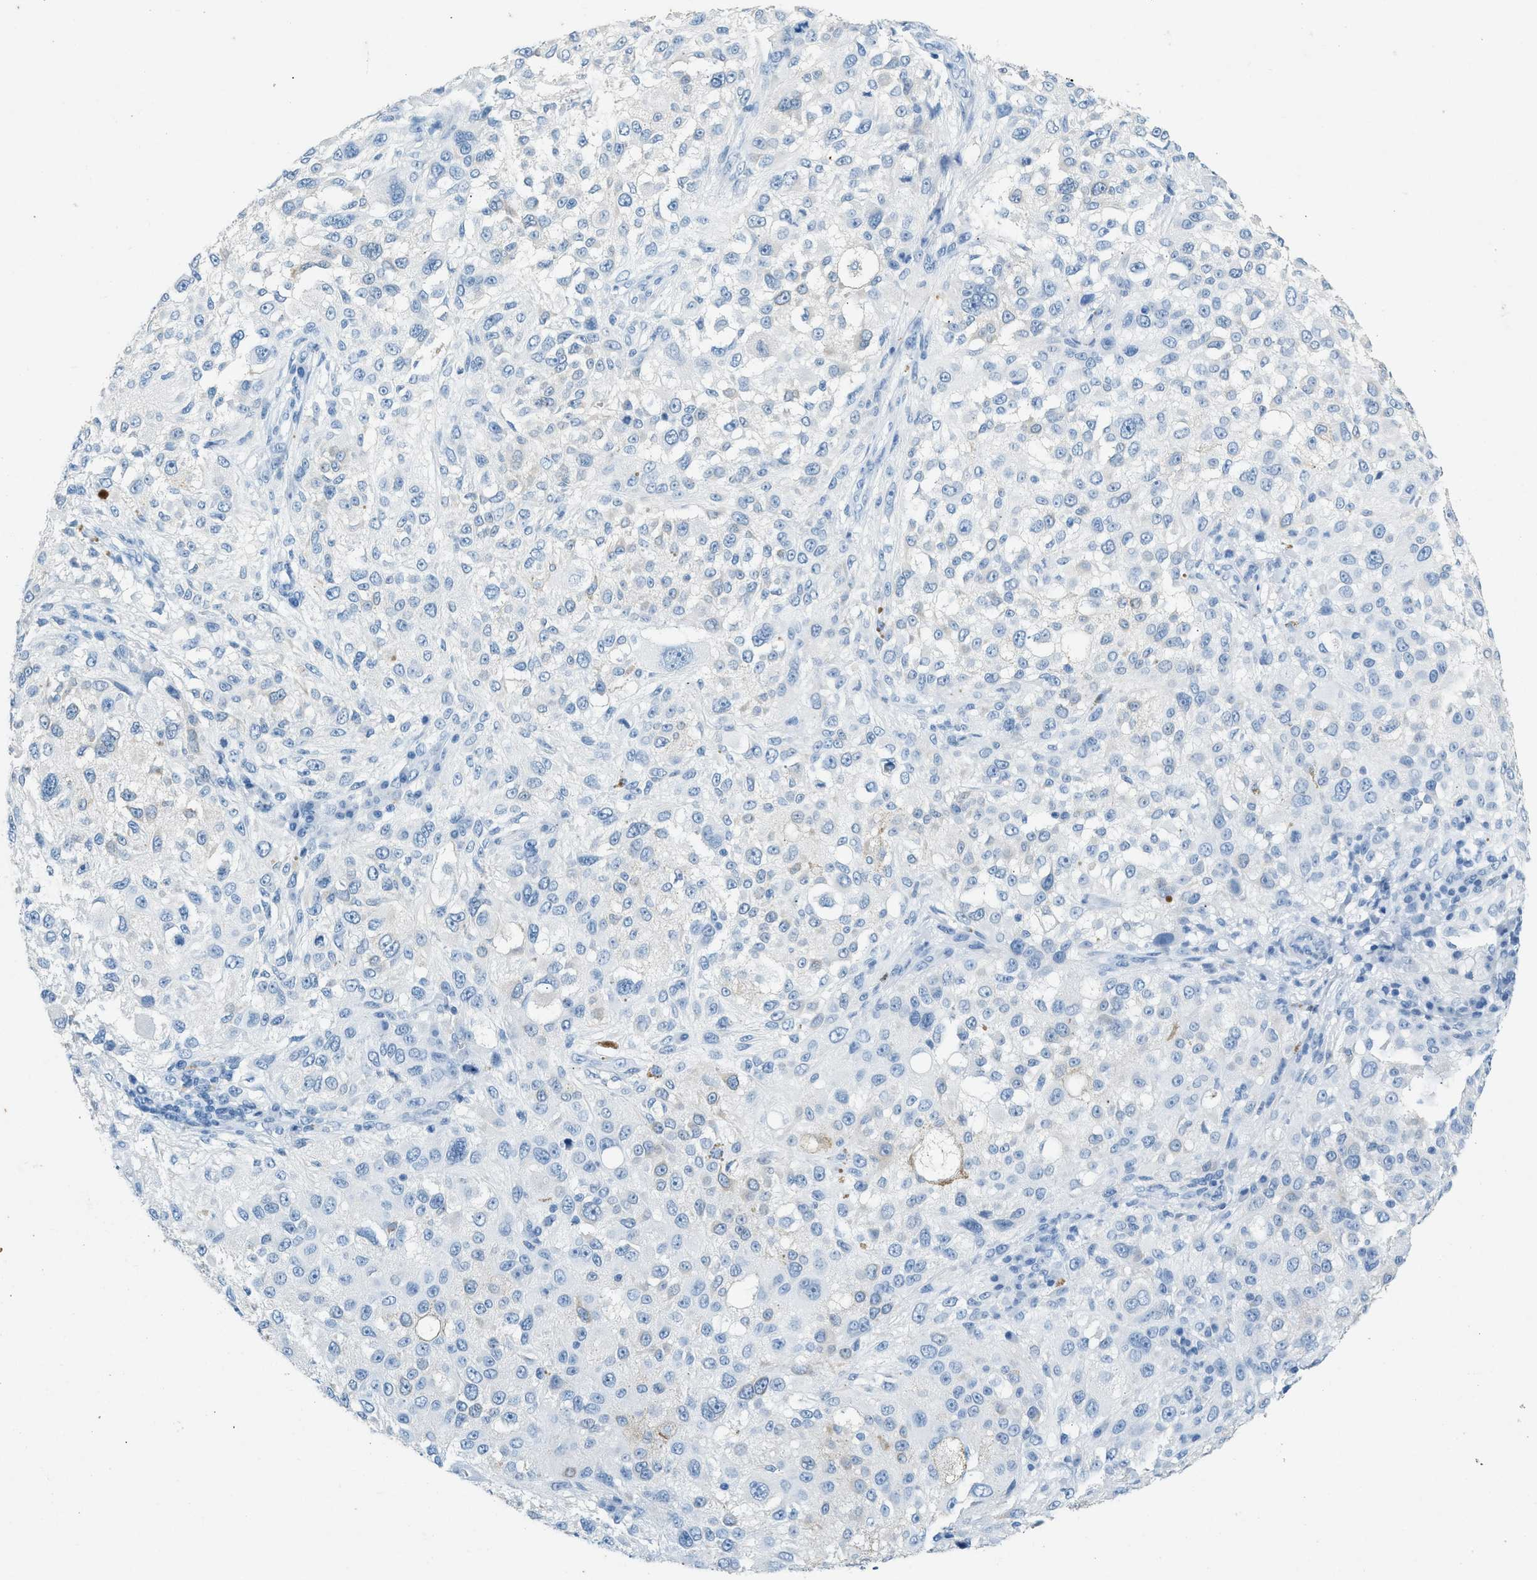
{"staining": {"intensity": "negative", "quantity": "none", "location": "none"}, "tissue": "melanoma", "cell_type": "Tumor cells", "image_type": "cancer", "snomed": [{"axis": "morphology", "description": "Necrosis, NOS"}, {"axis": "morphology", "description": "Malignant melanoma, NOS"}, {"axis": "topography", "description": "Skin"}], "caption": "This image is of melanoma stained with immunohistochemistry (IHC) to label a protein in brown with the nuclei are counter-stained blue. There is no staining in tumor cells.", "gene": "HHATL", "patient": {"sex": "female", "age": 87}}